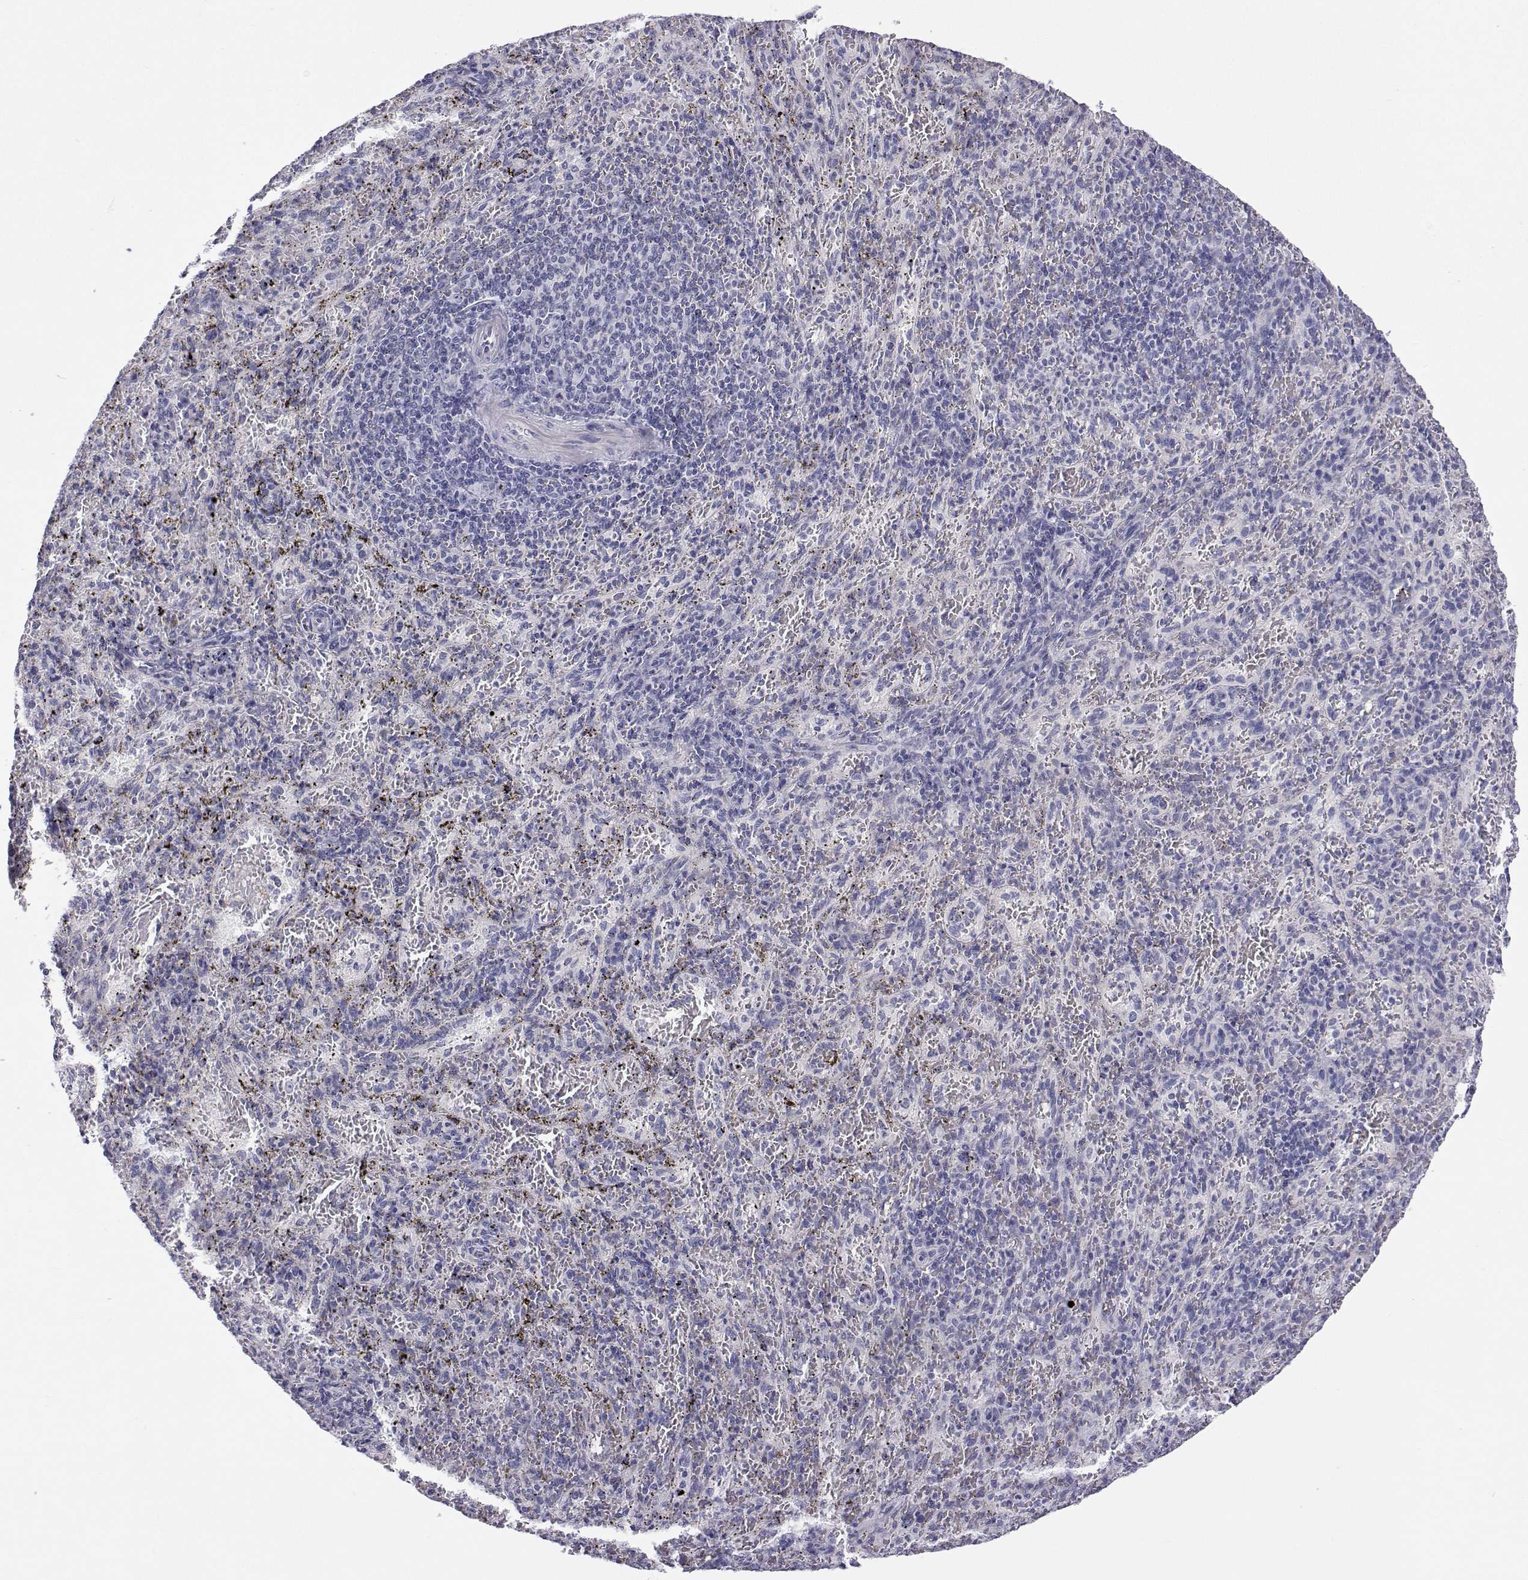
{"staining": {"intensity": "negative", "quantity": "none", "location": "none"}, "tissue": "spleen", "cell_type": "Cells in red pulp", "image_type": "normal", "snomed": [{"axis": "morphology", "description": "Normal tissue, NOS"}, {"axis": "topography", "description": "Spleen"}], "caption": "The micrograph exhibits no significant expression in cells in red pulp of spleen. (Stains: DAB IHC with hematoxylin counter stain, Microscopy: brightfield microscopy at high magnification).", "gene": "ANKRD65", "patient": {"sex": "male", "age": 57}}